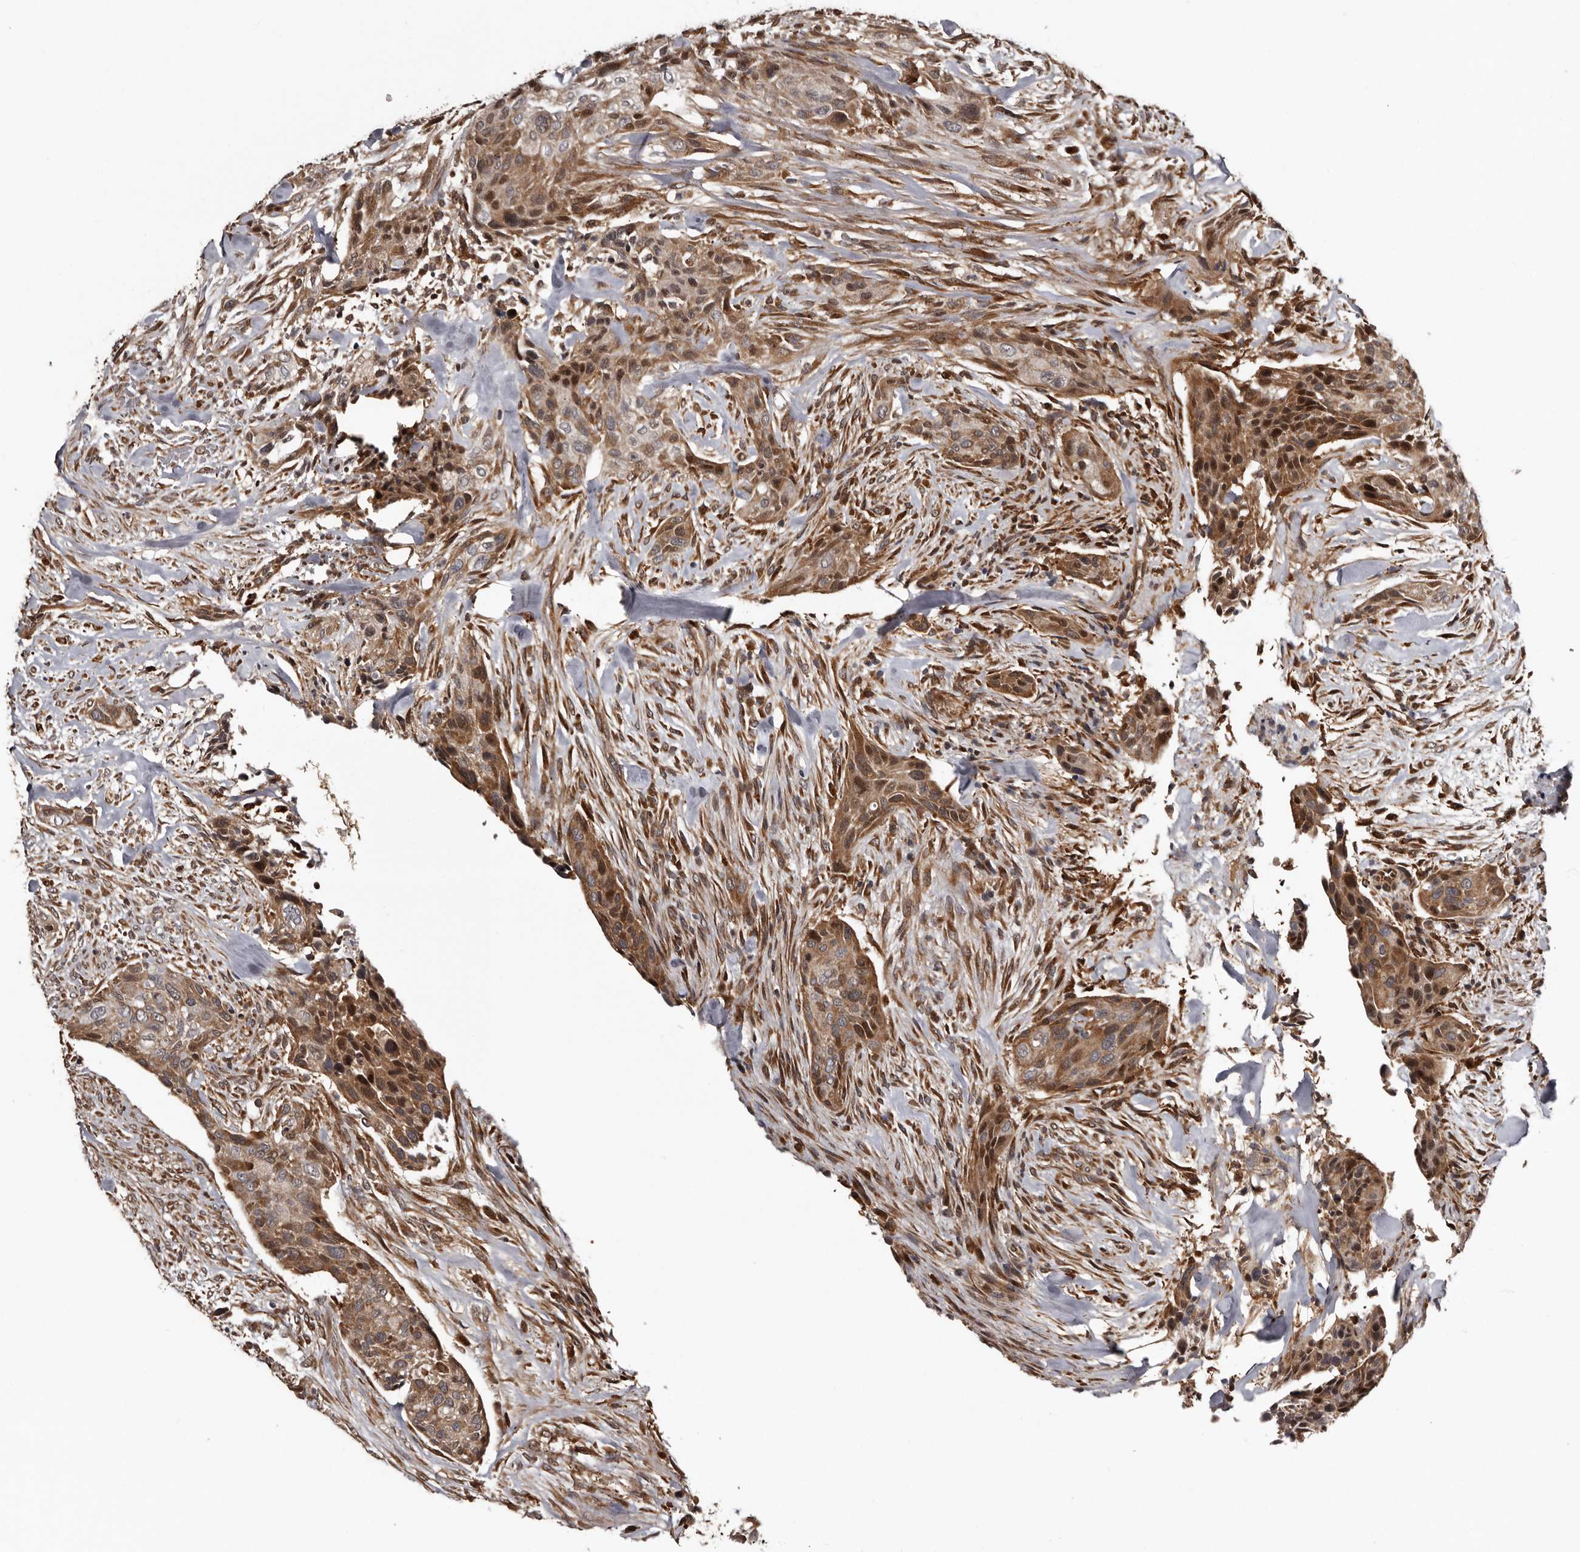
{"staining": {"intensity": "moderate", "quantity": "25%-75%", "location": "cytoplasmic/membranous,nuclear"}, "tissue": "urothelial cancer", "cell_type": "Tumor cells", "image_type": "cancer", "snomed": [{"axis": "morphology", "description": "Urothelial carcinoma, High grade"}, {"axis": "topography", "description": "Urinary bladder"}], "caption": "Brown immunohistochemical staining in human urothelial carcinoma (high-grade) shows moderate cytoplasmic/membranous and nuclear staining in approximately 25%-75% of tumor cells.", "gene": "SERTAD4", "patient": {"sex": "male", "age": 35}}